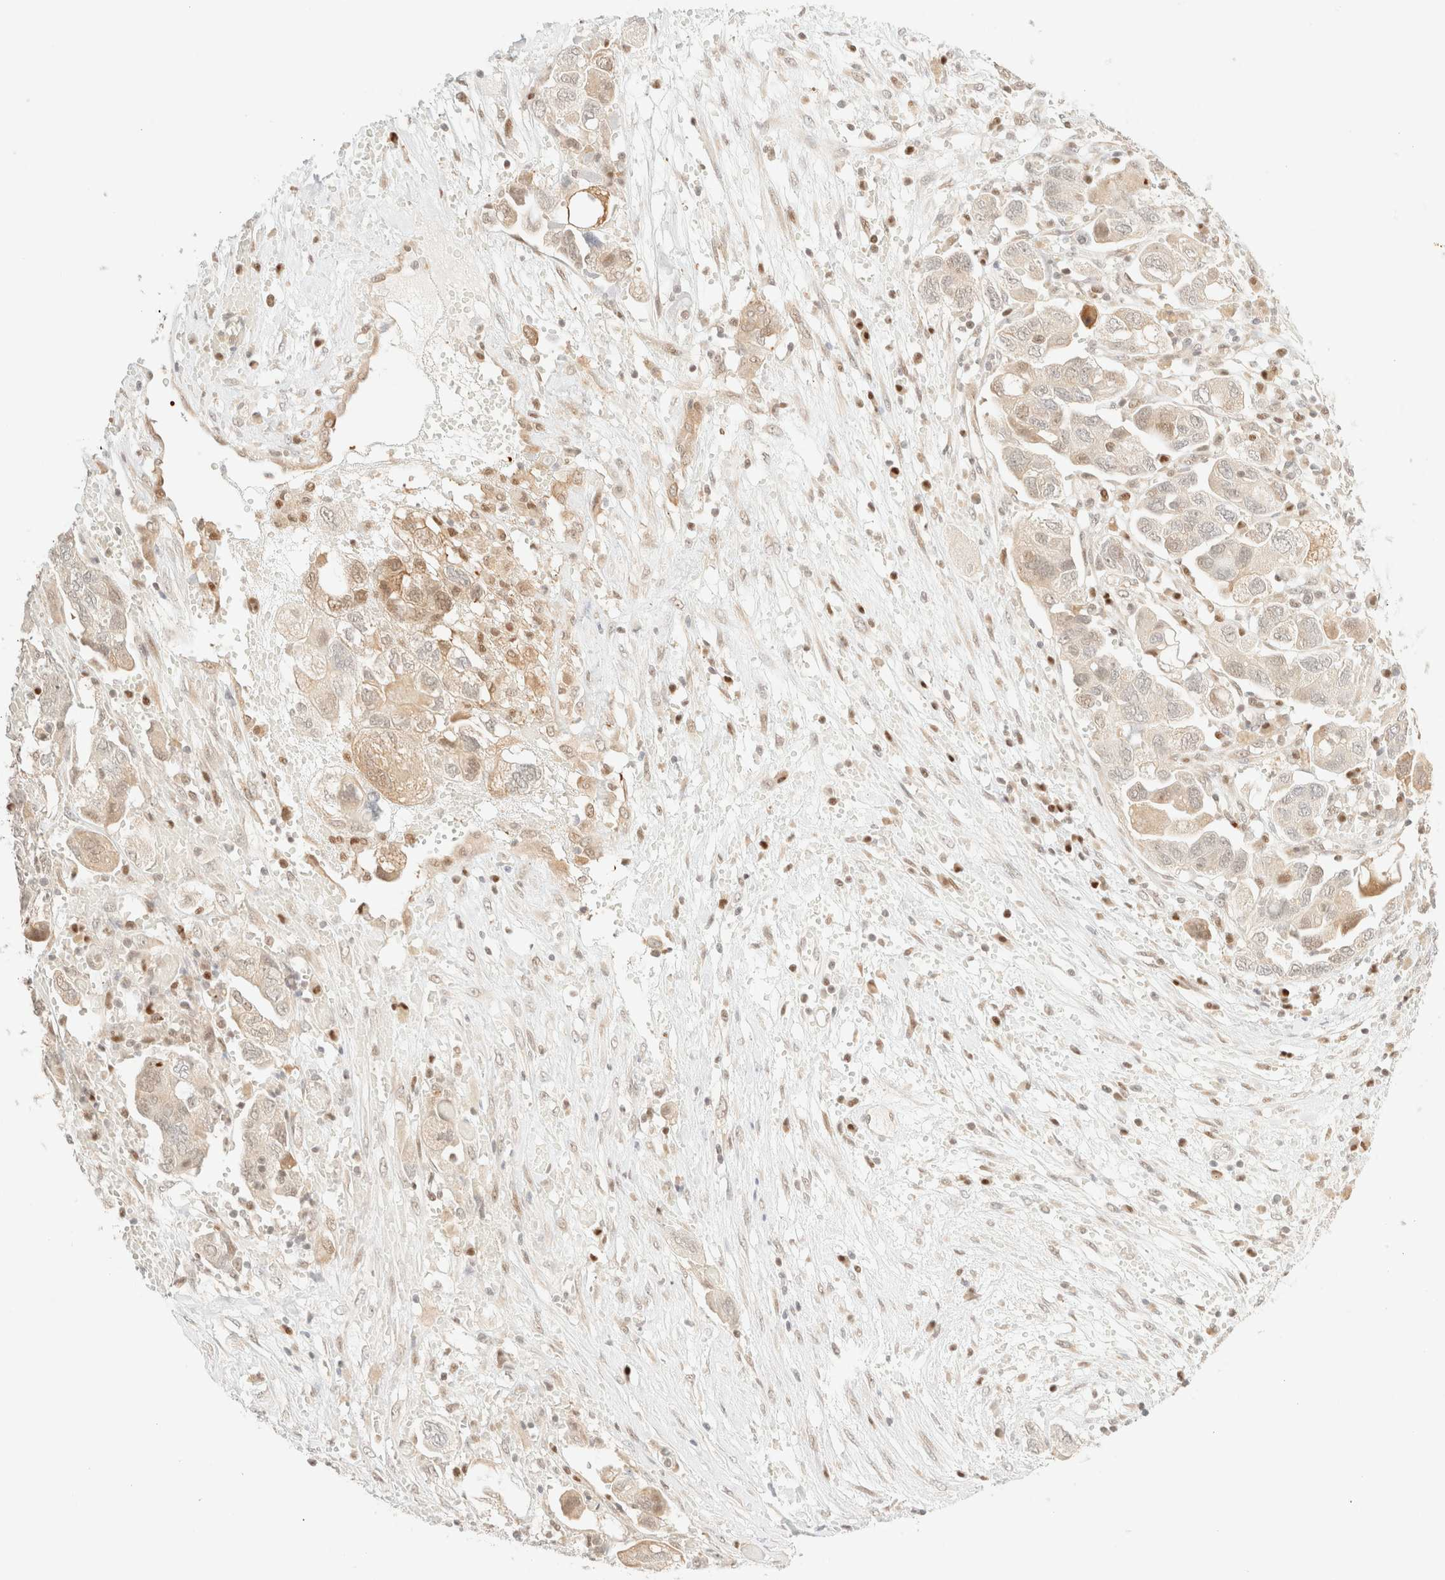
{"staining": {"intensity": "weak", "quantity": "<25%", "location": "cytoplasmic/membranous,nuclear"}, "tissue": "ovarian cancer", "cell_type": "Tumor cells", "image_type": "cancer", "snomed": [{"axis": "morphology", "description": "Carcinoma, NOS"}, {"axis": "morphology", "description": "Cystadenocarcinoma, serous, NOS"}, {"axis": "topography", "description": "Ovary"}], "caption": "Ovarian serous cystadenocarcinoma stained for a protein using IHC displays no expression tumor cells.", "gene": "TSR1", "patient": {"sex": "female", "age": 69}}